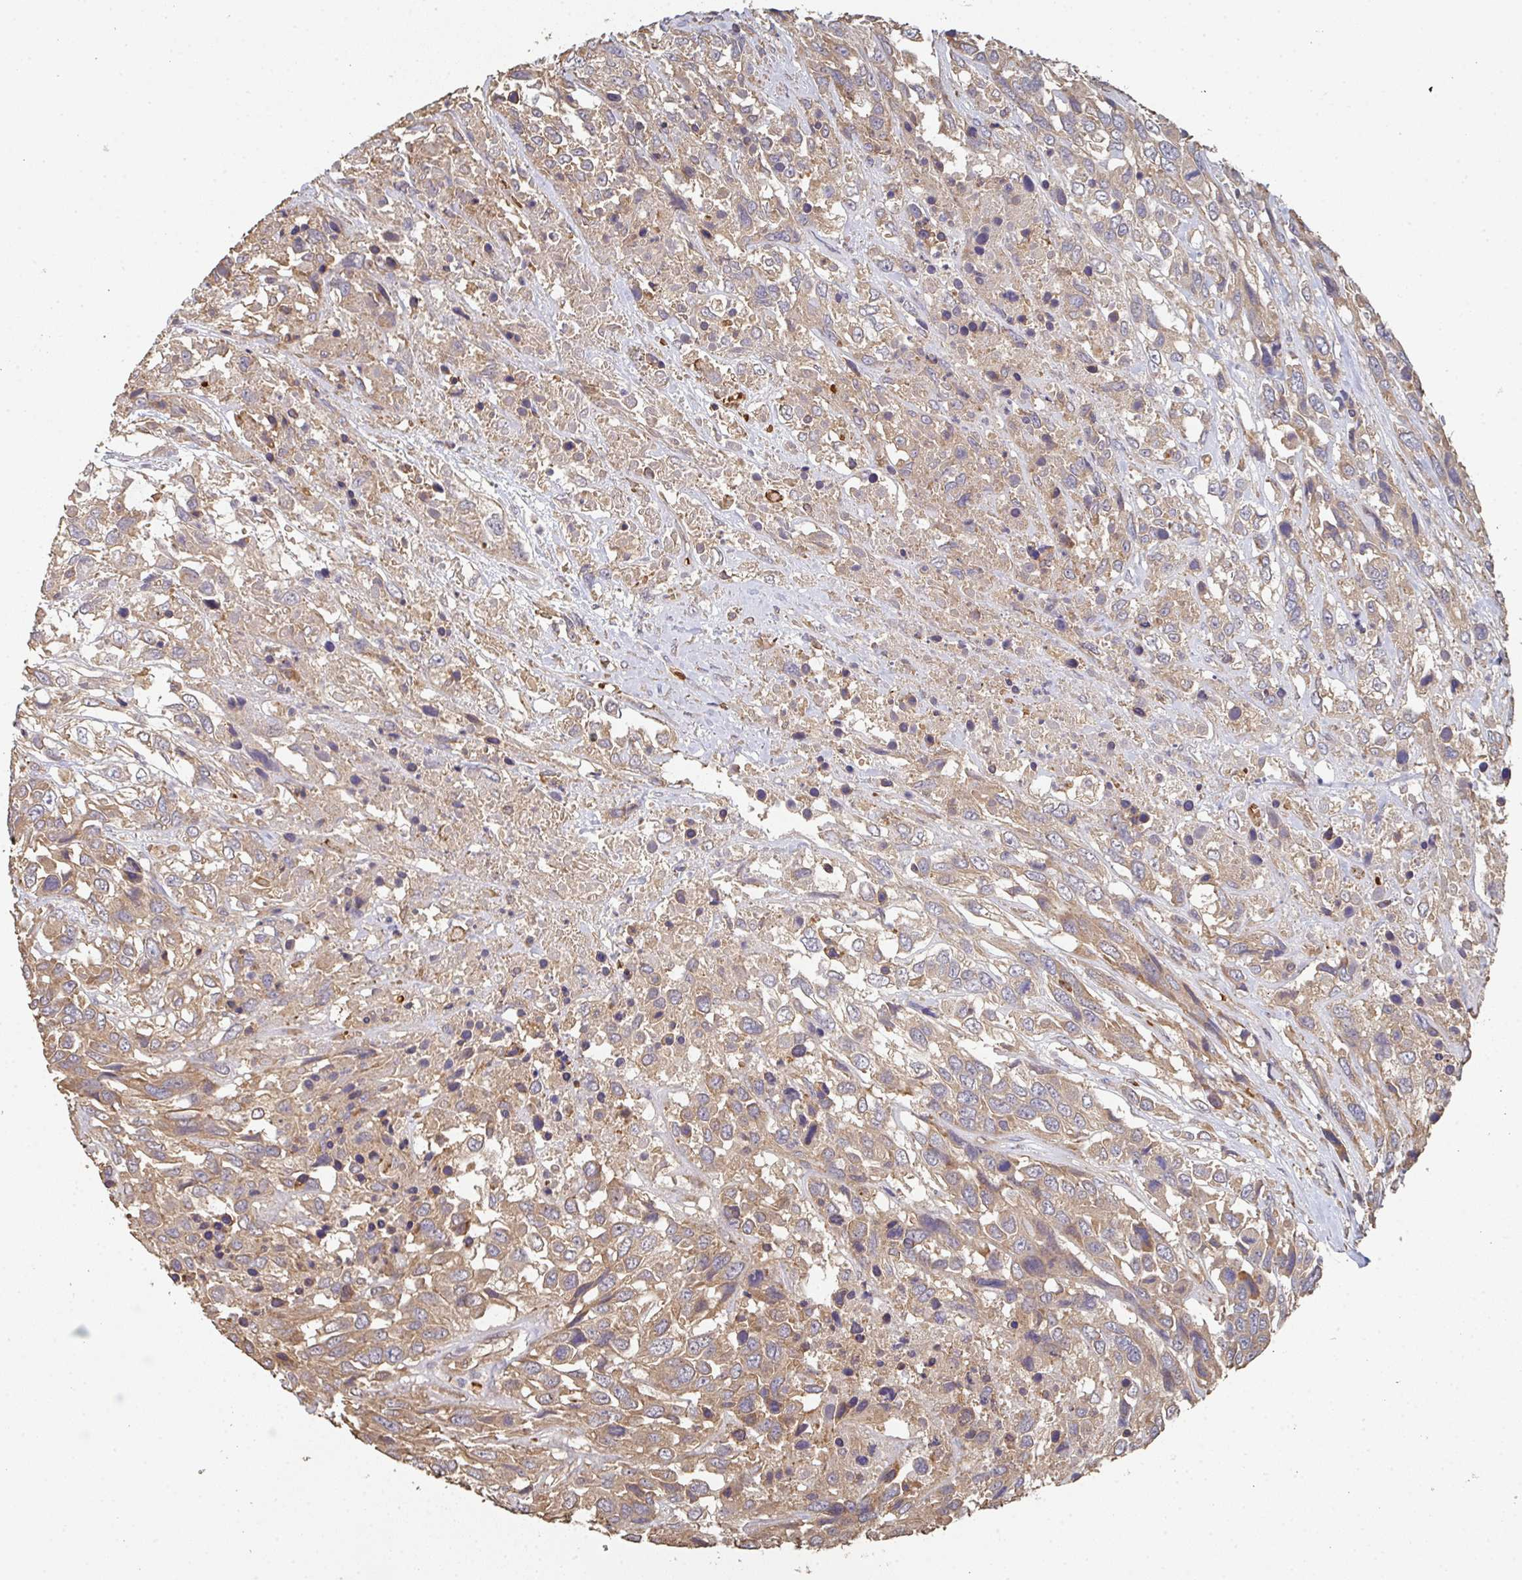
{"staining": {"intensity": "moderate", "quantity": ">75%", "location": "cytoplasmic/membranous"}, "tissue": "urothelial cancer", "cell_type": "Tumor cells", "image_type": "cancer", "snomed": [{"axis": "morphology", "description": "Urothelial carcinoma, High grade"}, {"axis": "topography", "description": "Urinary bladder"}], "caption": "A histopathology image showing moderate cytoplasmic/membranous expression in about >75% of tumor cells in urothelial cancer, as visualized by brown immunohistochemical staining.", "gene": "POLG", "patient": {"sex": "female", "age": 70}}